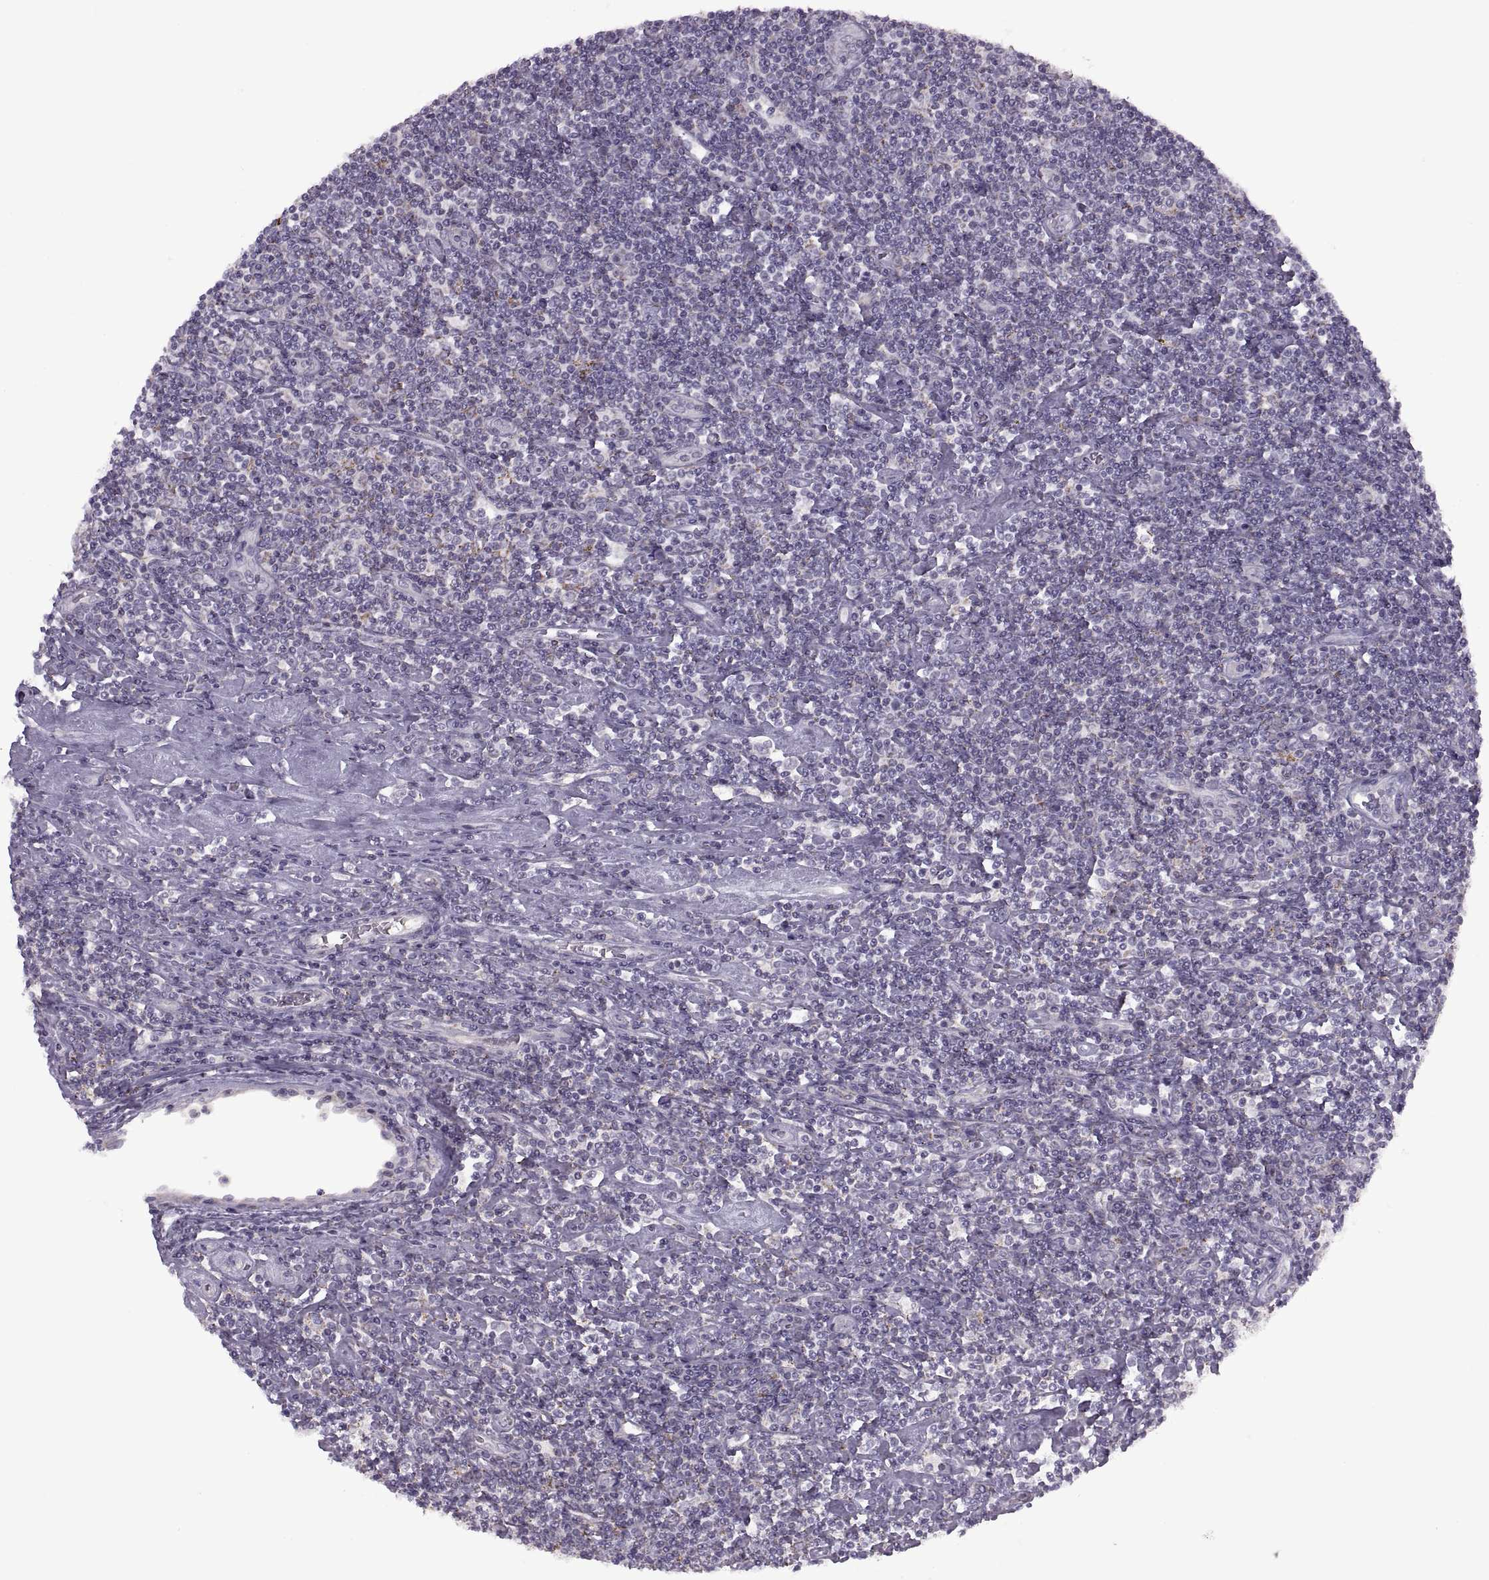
{"staining": {"intensity": "negative", "quantity": "none", "location": "none"}, "tissue": "lymphoma", "cell_type": "Tumor cells", "image_type": "cancer", "snomed": [{"axis": "morphology", "description": "Hodgkin's disease, NOS"}, {"axis": "topography", "description": "Lymph node"}], "caption": "The immunohistochemistry histopathology image has no significant positivity in tumor cells of Hodgkin's disease tissue.", "gene": "PIERCE1", "patient": {"sex": "male", "age": 40}}